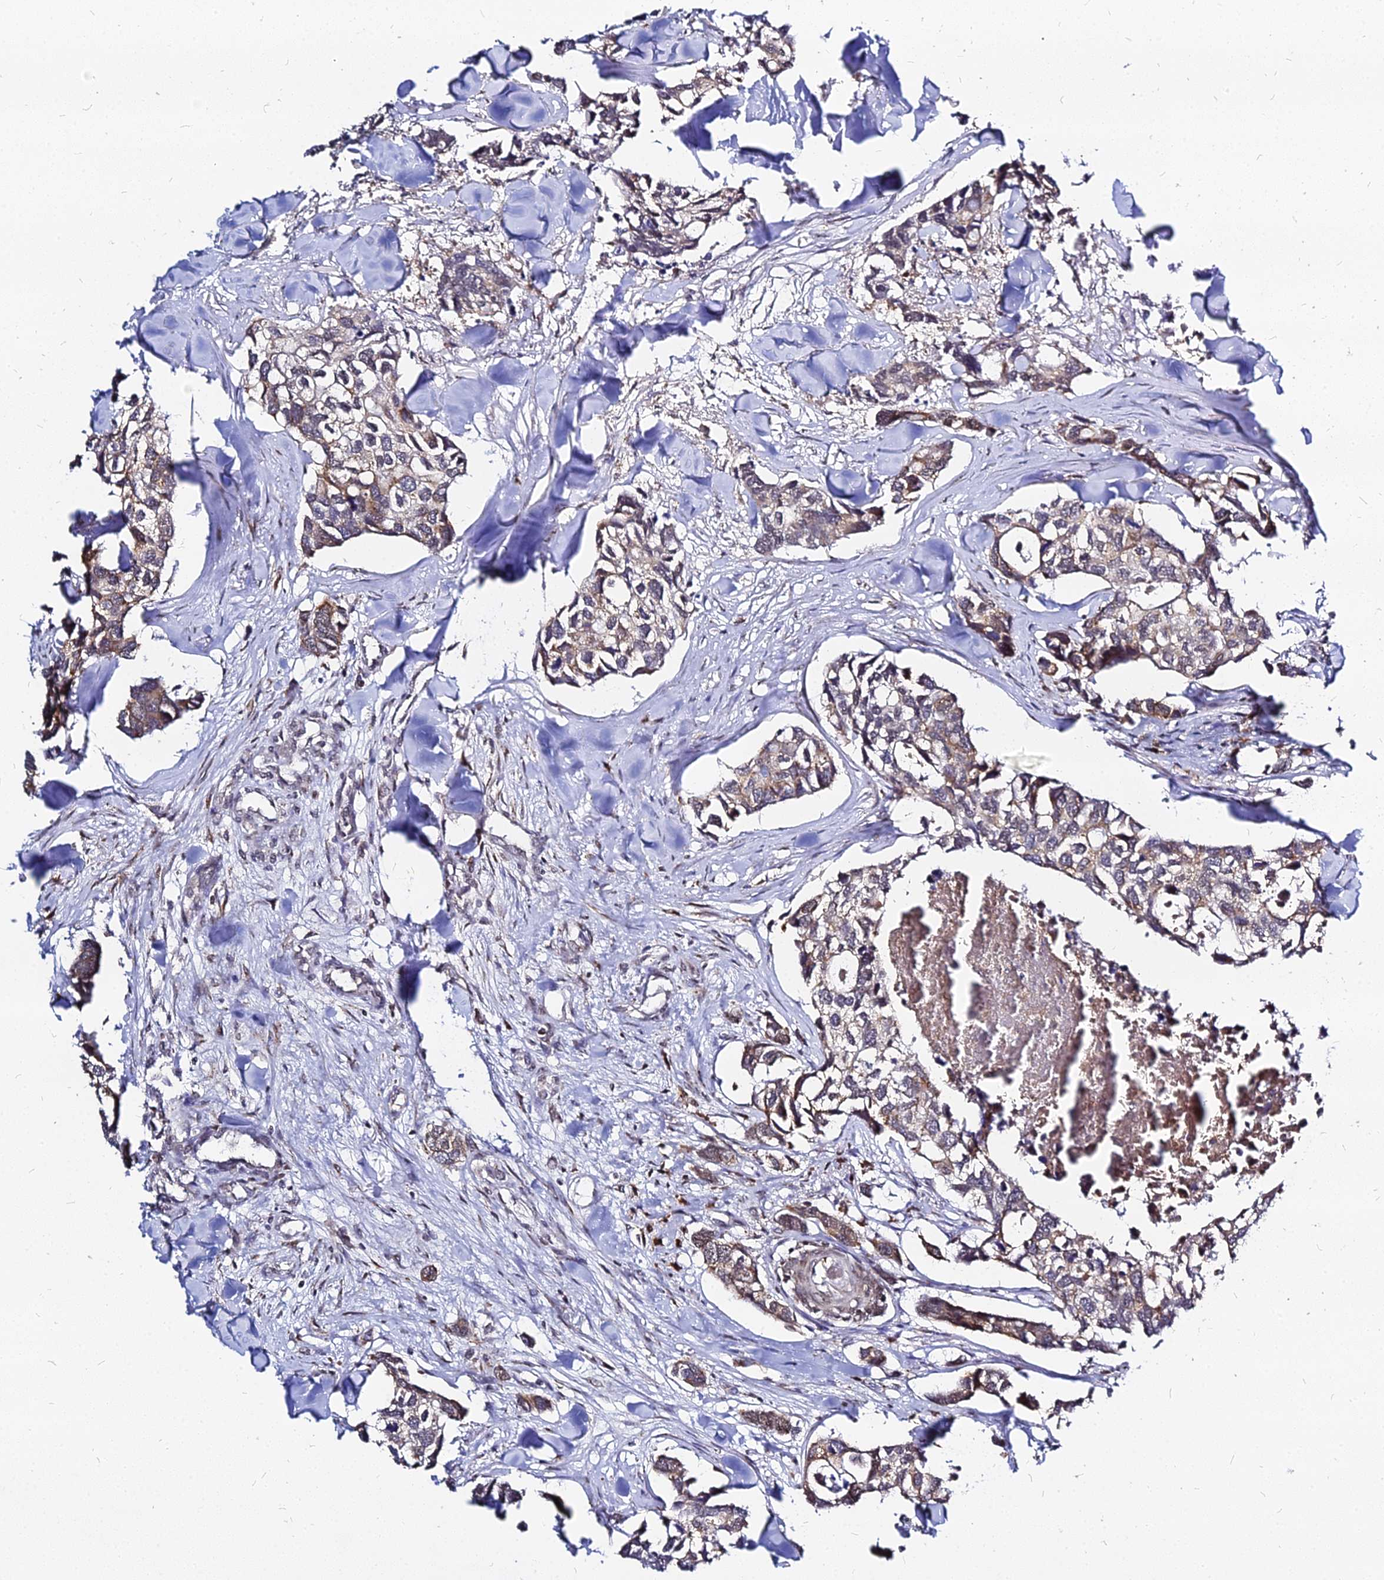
{"staining": {"intensity": "weak", "quantity": "25%-75%", "location": "cytoplasmic/membranous"}, "tissue": "breast cancer", "cell_type": "Tumor cells", "image_type": "cancer", "snomed": [{"axis": "morphology", "description": "Duct carcinoma"}, {"axis": "topography", "description": "Breast"}], "caption": "Immunohistochemical staining of human breast cancer shows weak cytoplasmic/membranous protein positivity in approximately 25%-75% of tumor cells.", "gene": "RNF121", "patient": {"sex": "female", "age": 83}}